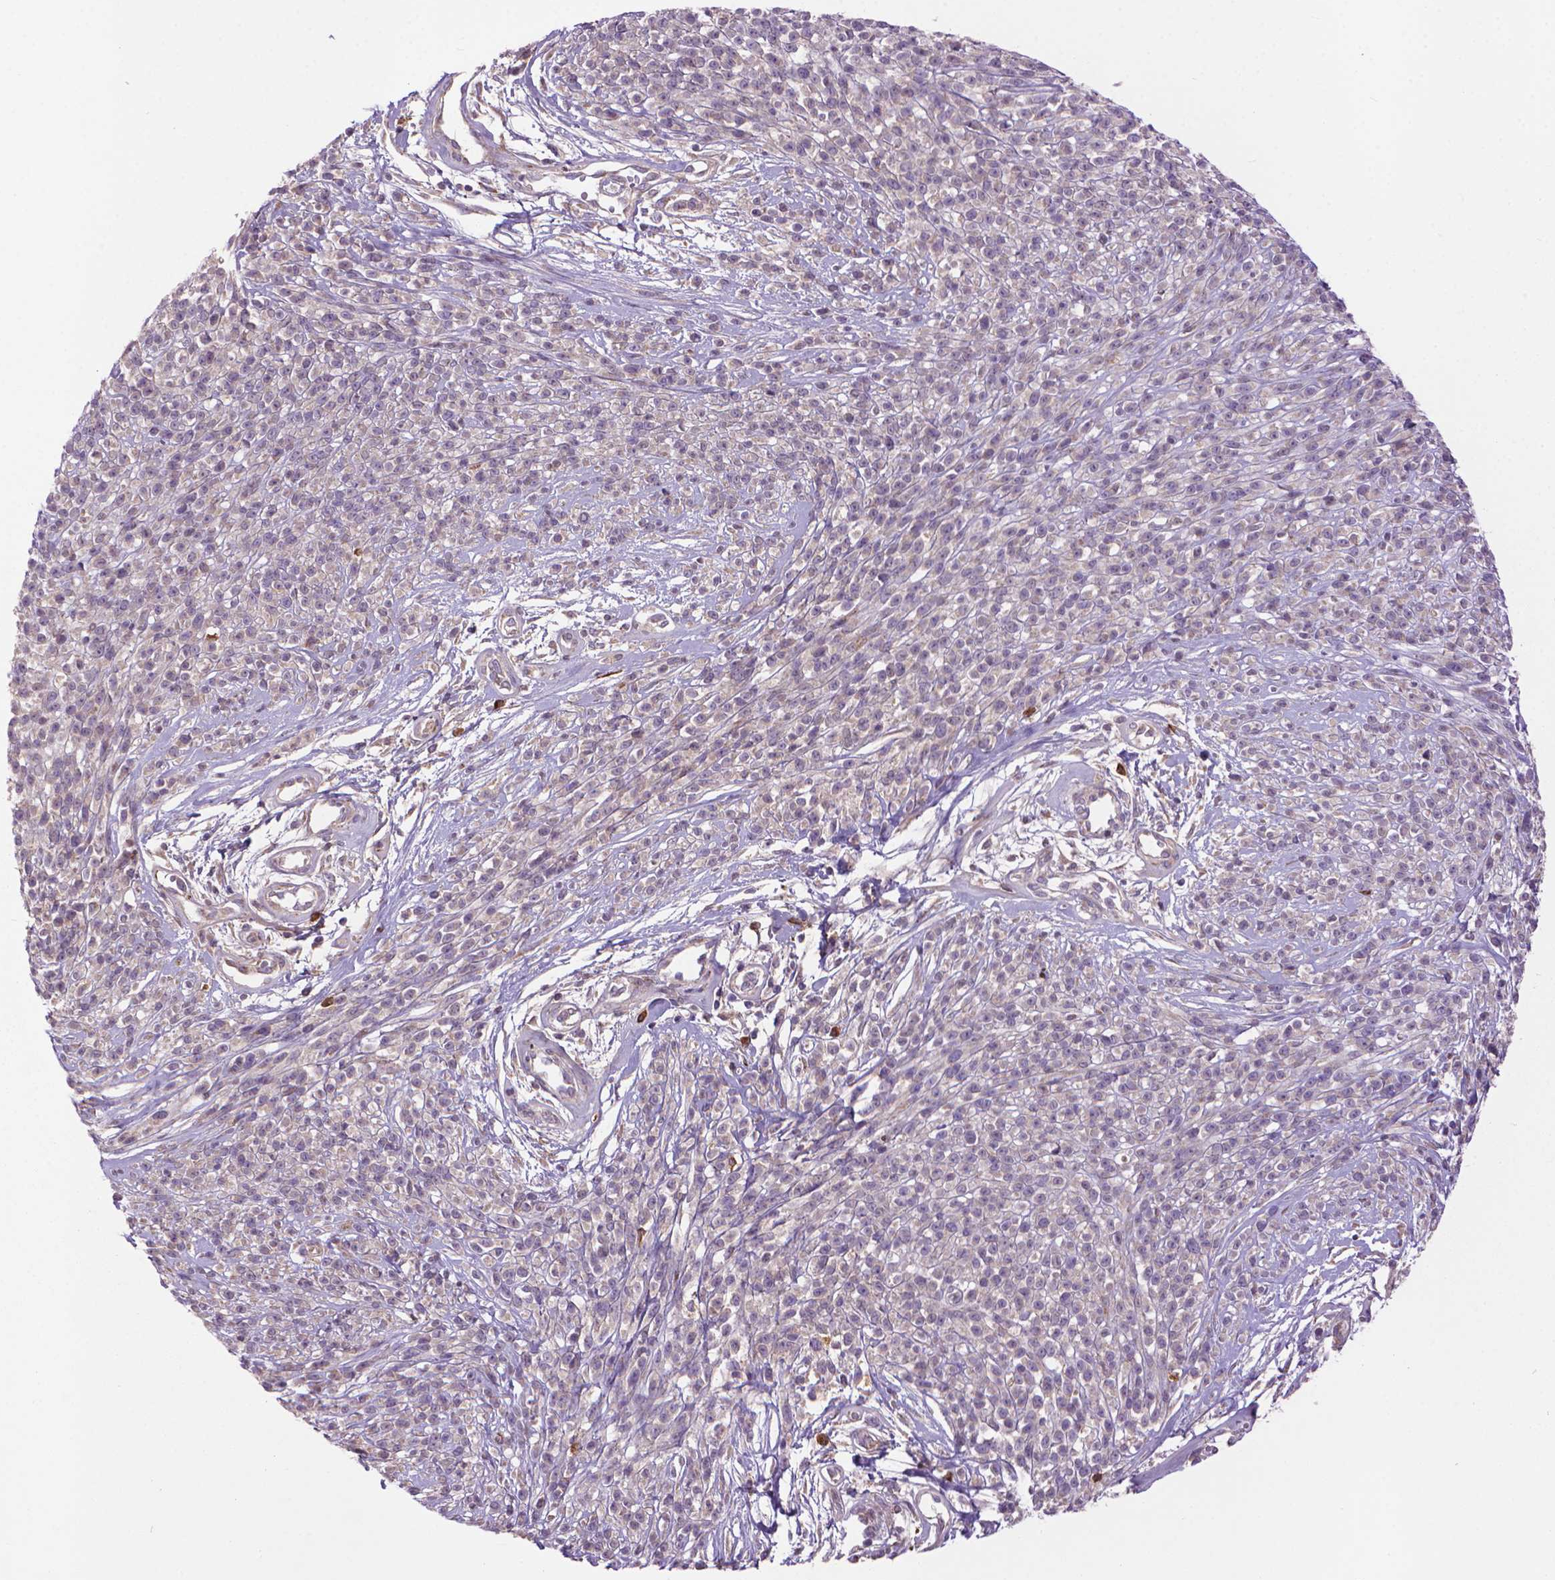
{"staining": {"intensity": "negative", "quantity": "none", "location": "none"}, "tissue": "melanoma", "cell_type": "Tumor cells", "image_type": "cancer", "snomed": [{"axis": "morphology", "description": "Malignant melanoma, NOS"}, {"axis": "topography", "description": "Skin"}, {"axis": "topography", "description": "Skin of trunk"}], "caption": "This is an IHC micrograph of human malignant melanoma. There is no staining in tumor cells.", "gene": "MYH14", "patient": {"sex": "male", "age": 74}}